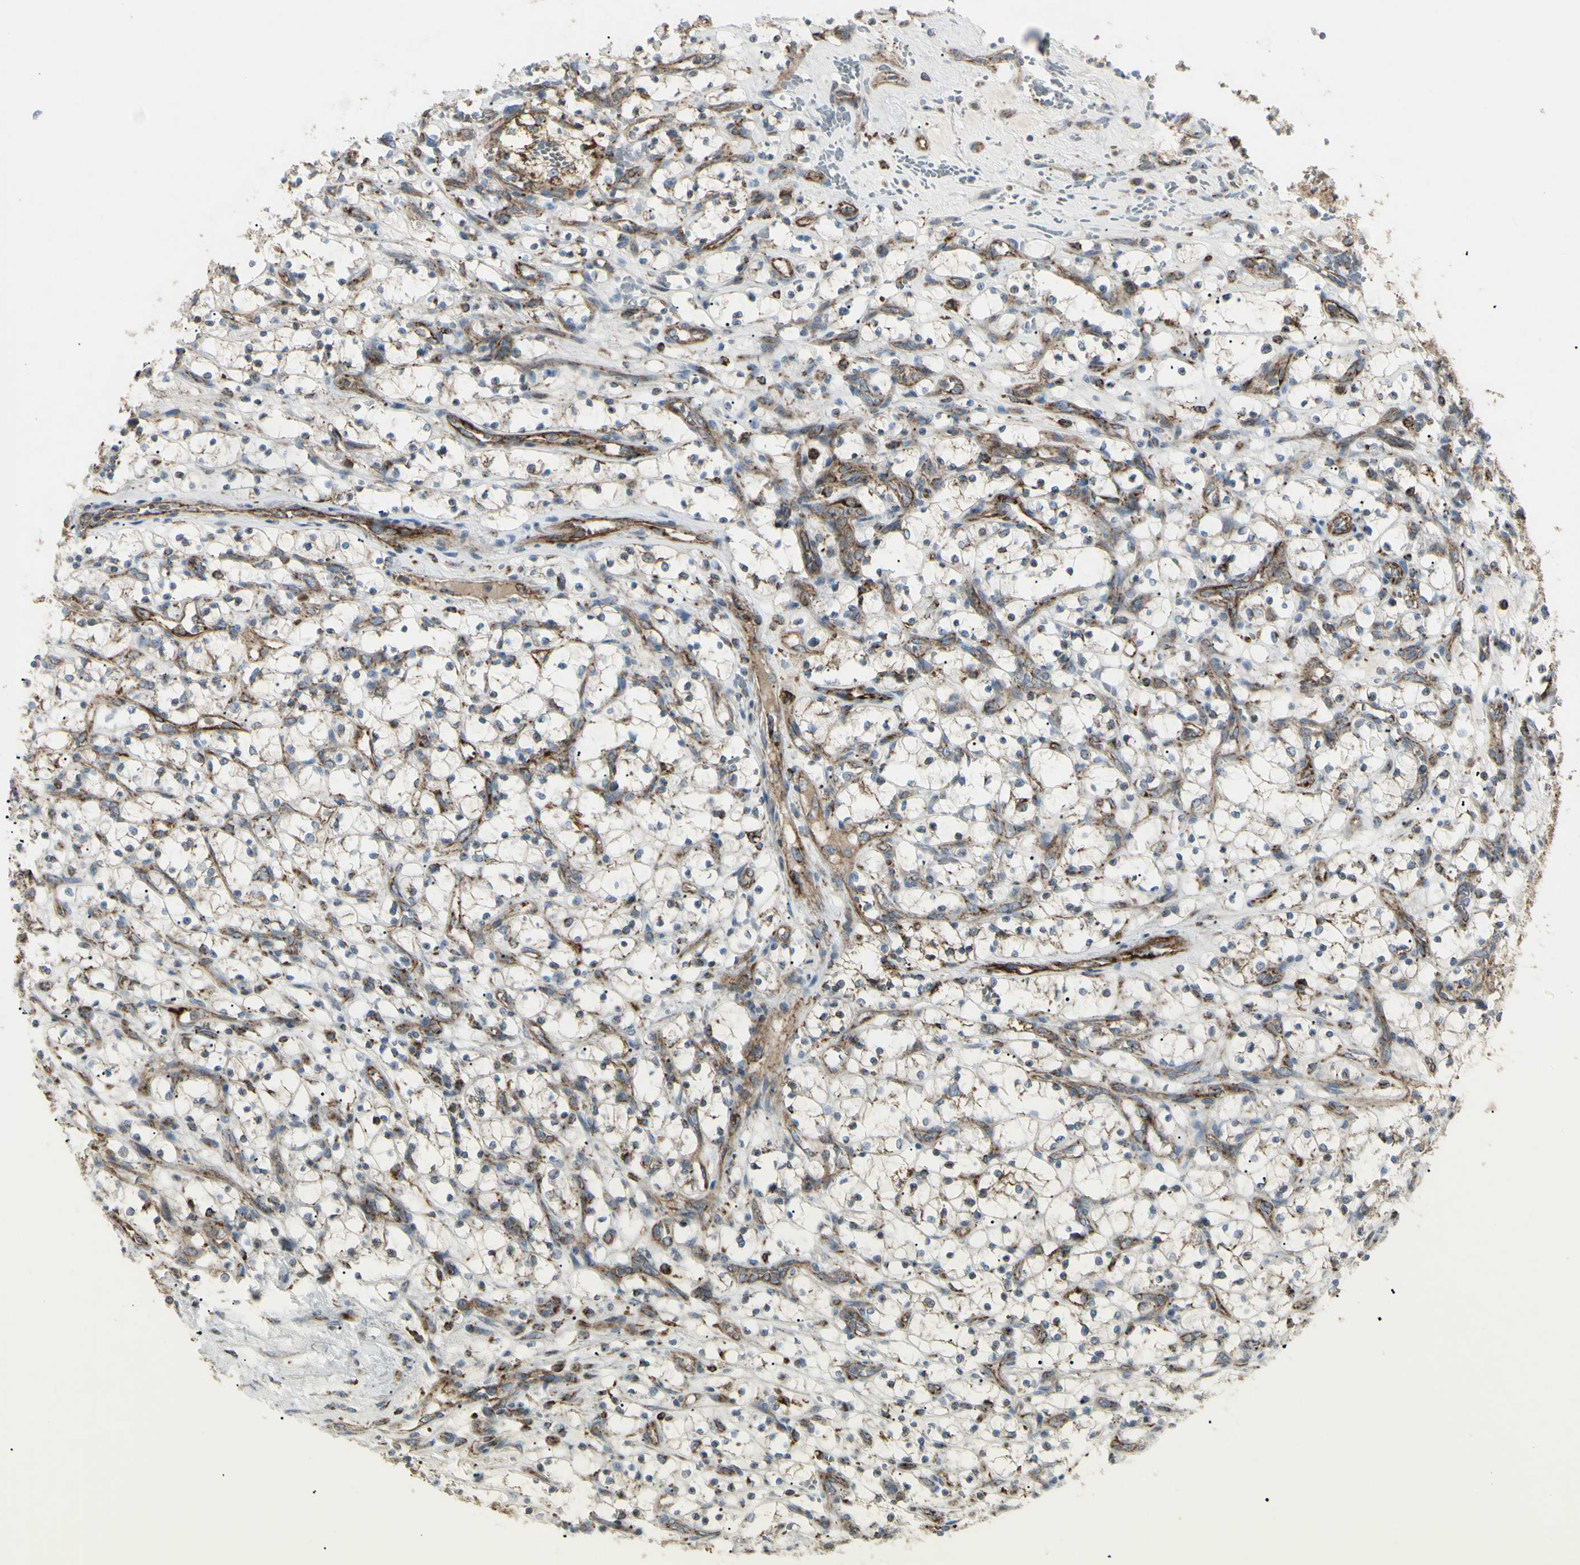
{"staining": {"intensity": "moderate", "quantity": "<25%", "location": "cytoplasmic/membranous"}, "tissue": "renal cancer", "cell_type": "Tumor cells", "image_type": "cancer", "snomed": [{"axis": "morphology", "description": "Adenocarcinoma, NOS"}, {"axis": "topography", "description": "Kidney"}], "caption": "Immunohistochemical staining of human renal adenocarcinoma exhibits moderate cytoplasmic/membranous protein expression in about <25% of tumor cells.", "gene": "CYB5R1", "patient": {"sex": "female", "age": 69}}